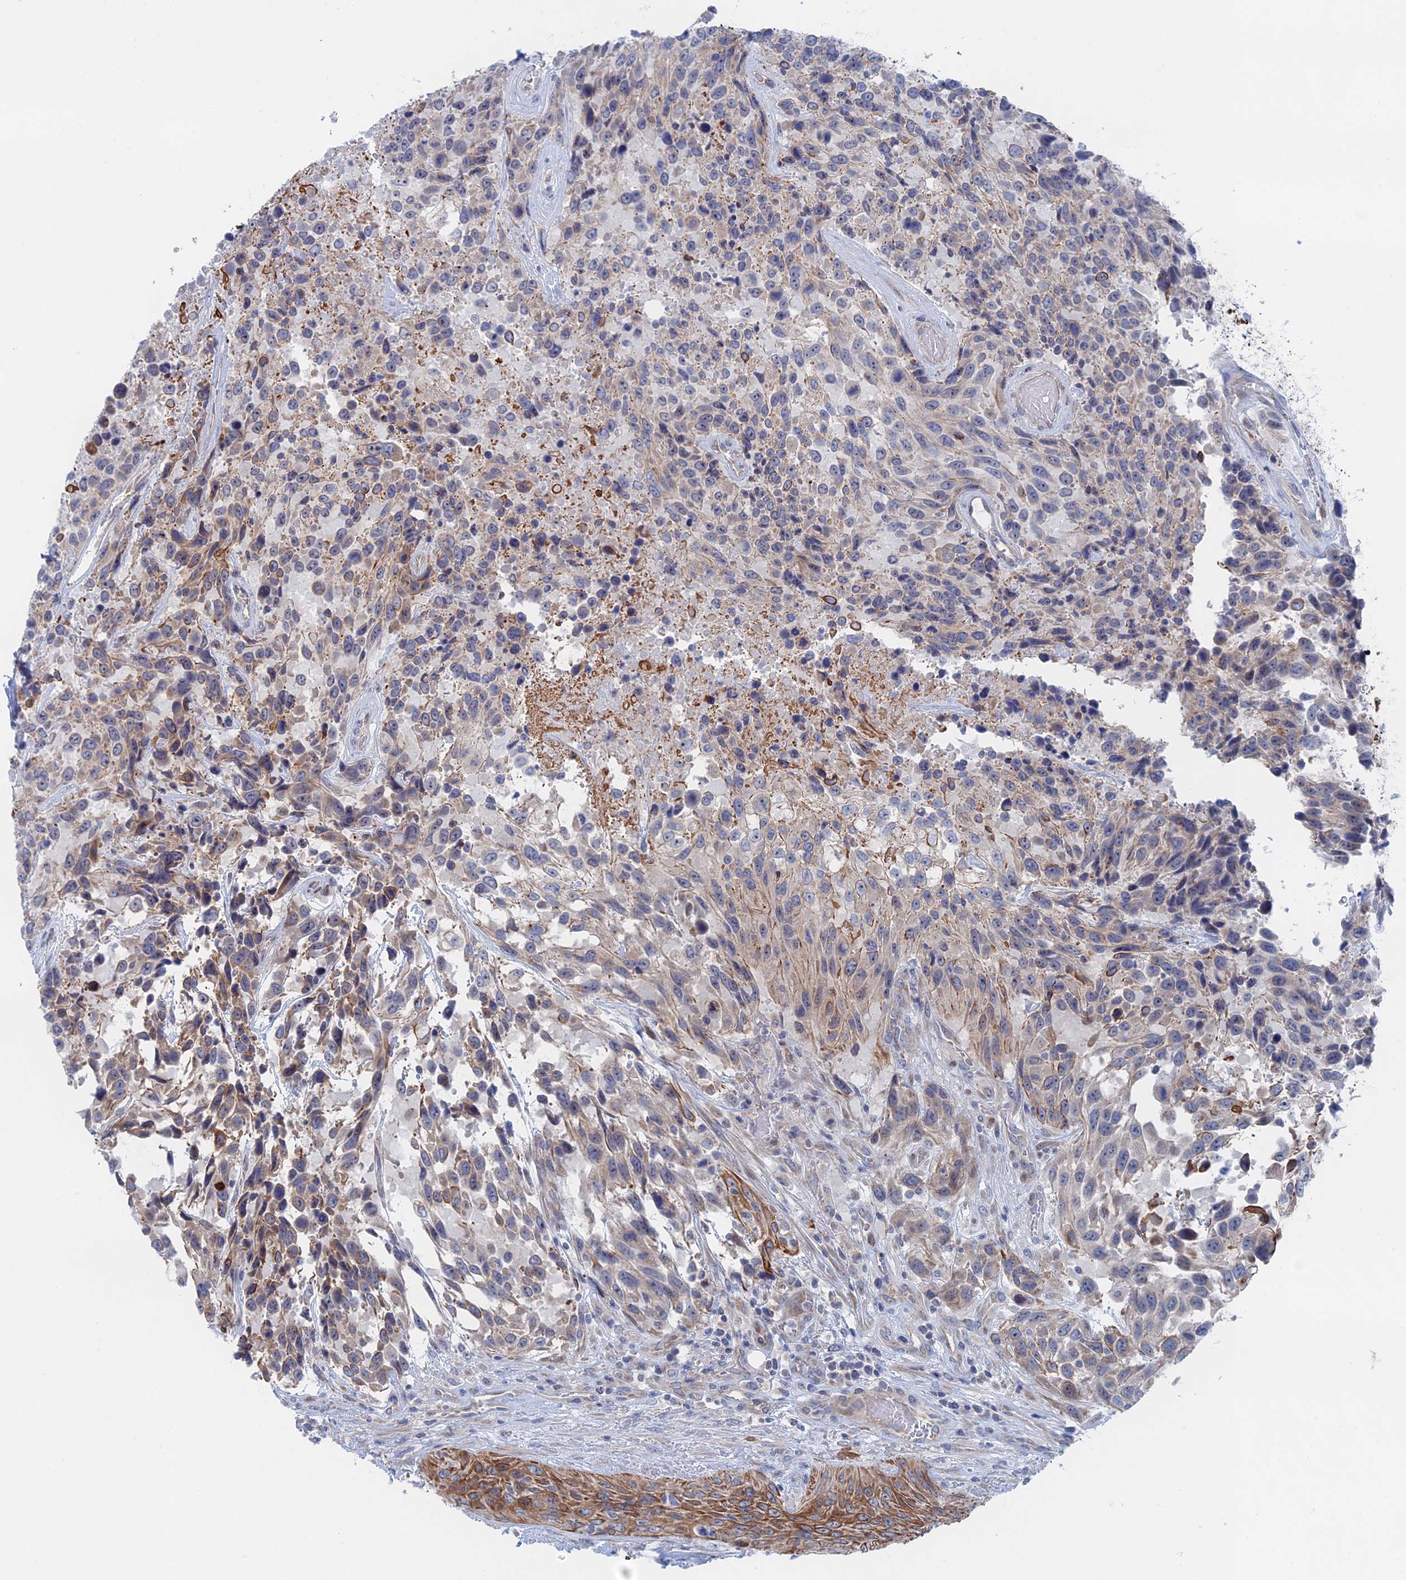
{"staining": {"intensity": "weak", "quantity": "<25%", "location": "cytoplasmic/membranous"}, "tissue": "urothelial cancer", "cell_type": "Tumor cells", "image_type": "cancer", "snomed": [{"axis": "morphology", "description": "Urothelial carcinoma, High grade"}, {"axis": "topography", "description": "Urinary bladder"}], "caption": "There is no significant expression in tumor cells of urothelial carcinoma (high-grade). (DAB (3,3'-diaminobenzidine) immunohistochemistry with hematoxylin counter stain).", "gene": "IL7", "patient": {"sex": "female", "age": 70}}